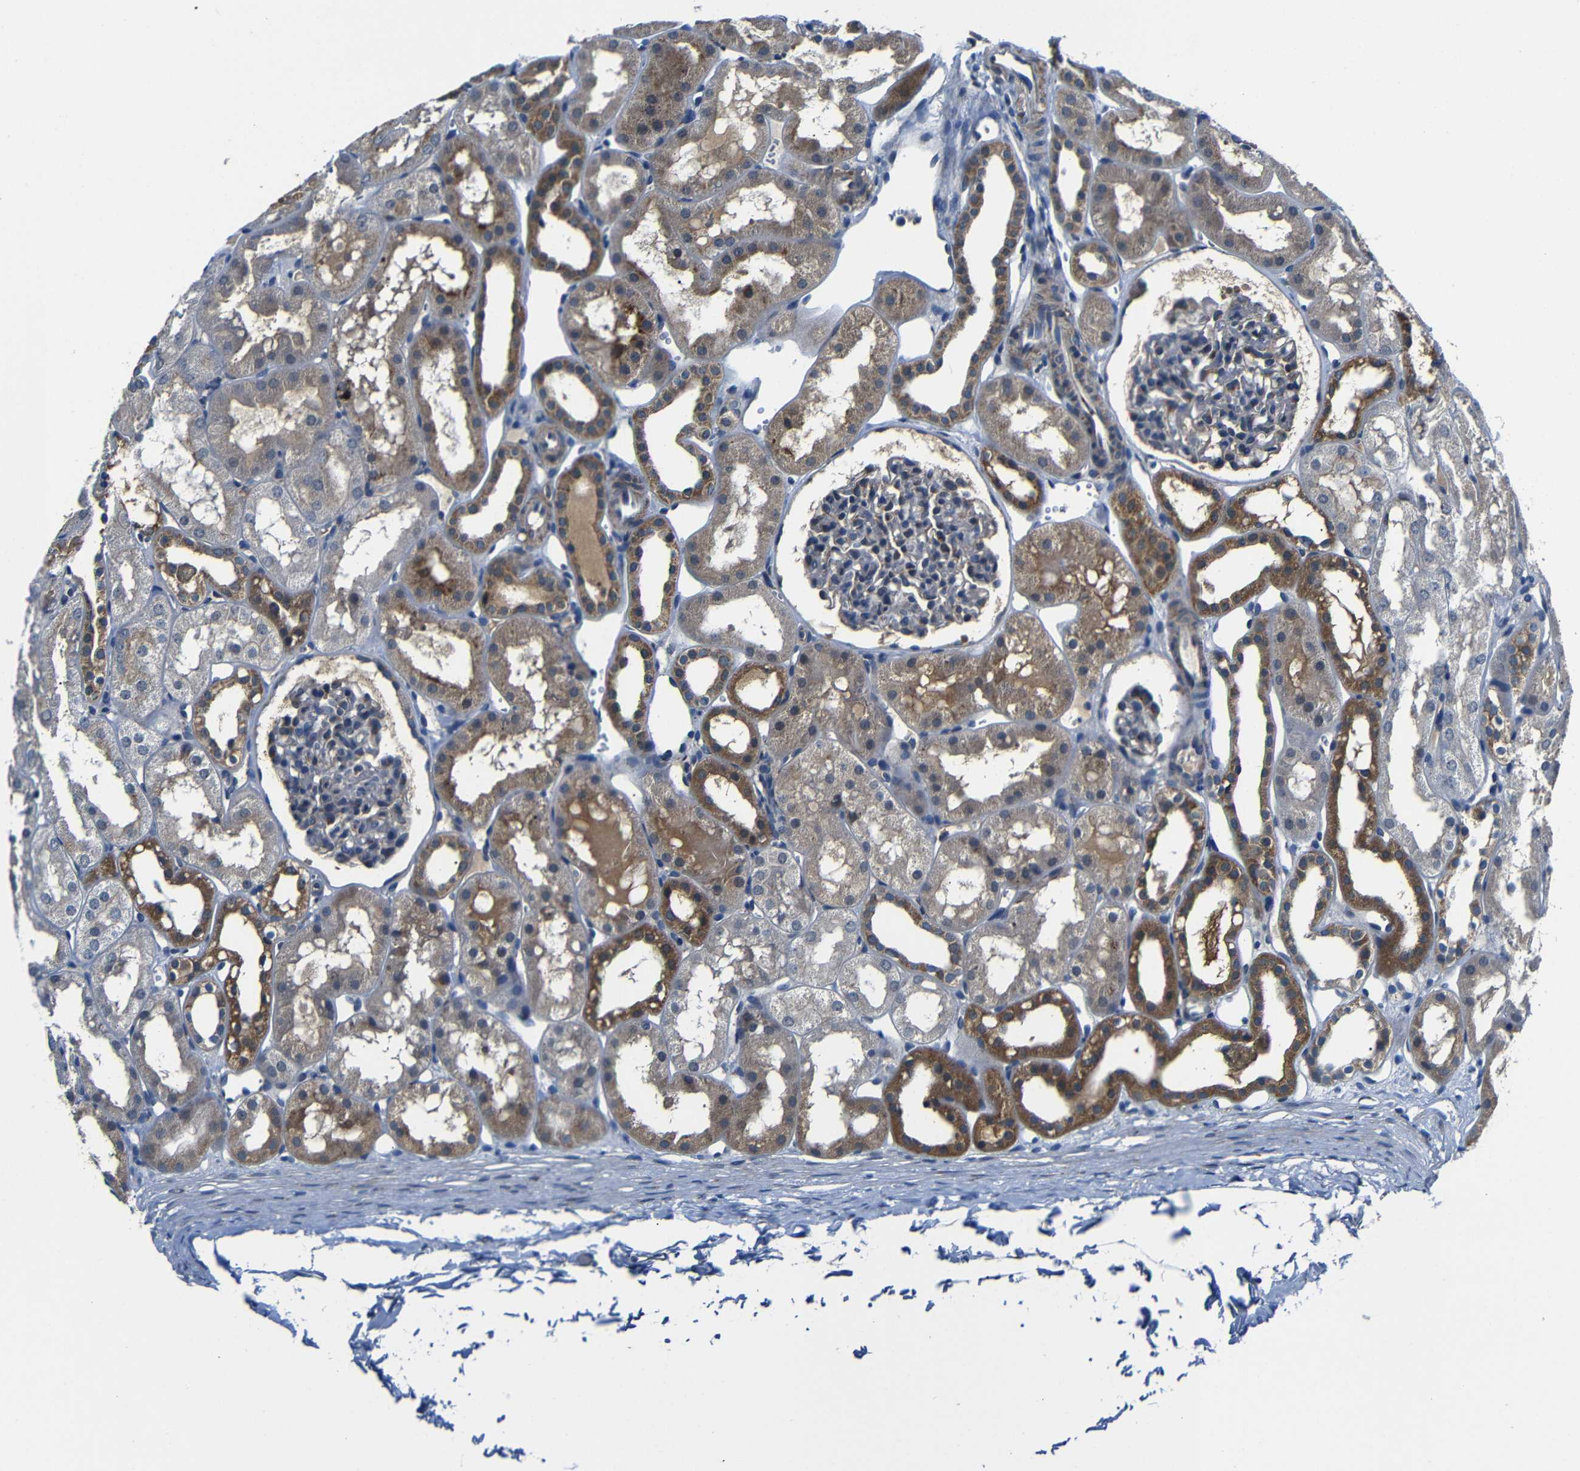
{"staining": {"intensity": "moderate", "quantity": "<25%", "location": "cytoplasmic/membranous"}, "tissue": "kidney", "cell_type": "Cells in glomeruli", "image_type": "normal", "snomed": [{"axis": "morphology", "description": "Normal tissue, NOS"}, {"axis": "topography", "description": "Kidney"}, {"axis": "topography", "description": "Urinary bladder"}], "caption": "Immunohistochemical staining of benign human kidney shows <25% levels of moderate cytoplasmic/membranous protein expression in approximately <25% of cells in glomeruli.", "gene": "FKBP14", "patient": {"sex": "male", "age": 16}}